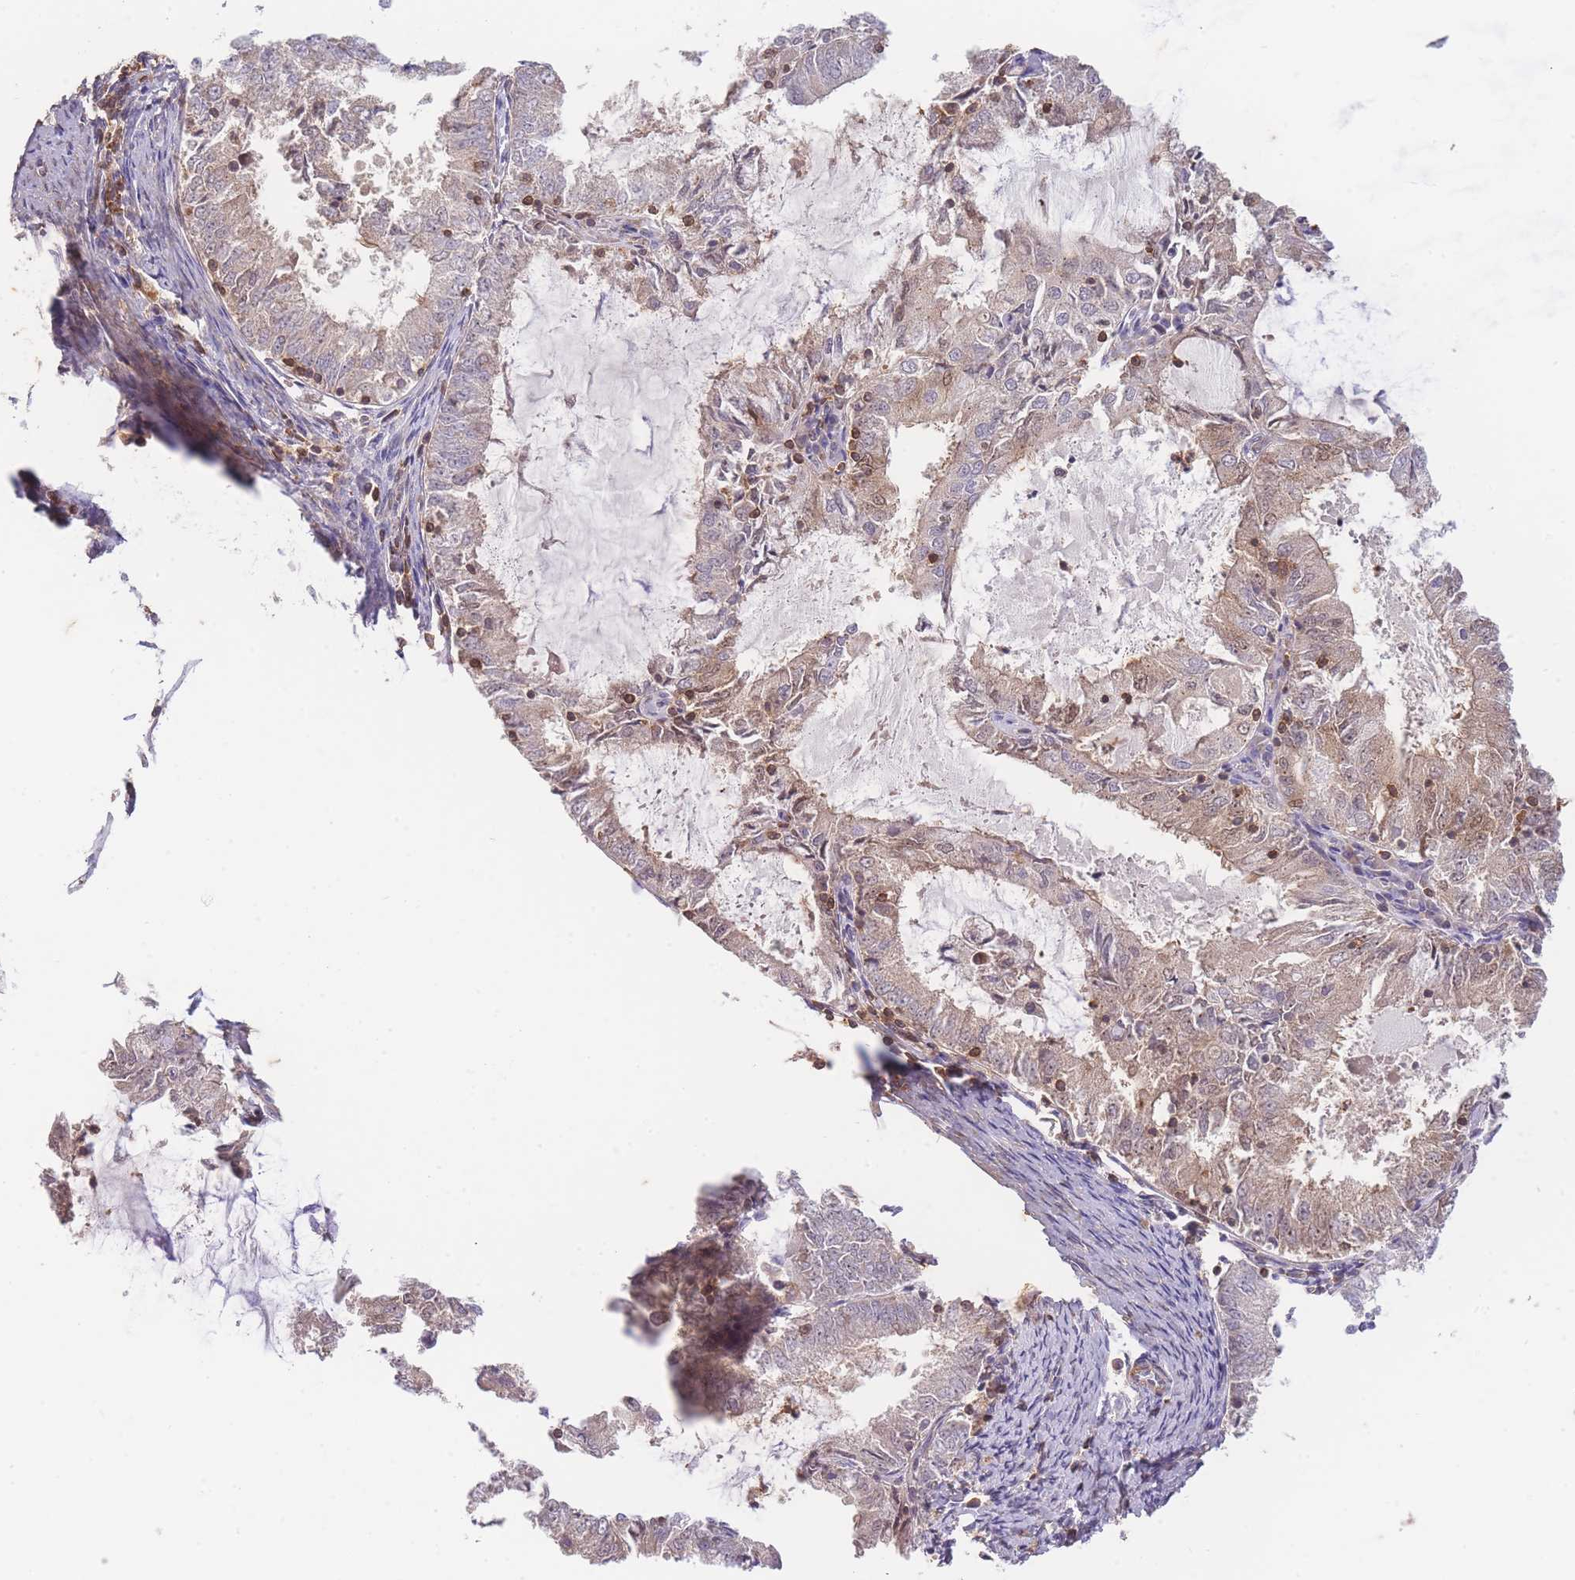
{"staining": {"intensity": "moderate", "quantity": "25%-75%", "location": "cytoplasmic/membranous,nuclear"}, "tissue": "endometrial cancer", "cell_type": "Tumor cells", "image_type": "cancer", "snomed": [{"axis": "morphology", "description": "Adenocarcinoma, NOS"}, {"axis": "topography", "description": "Endometrium"}], "caption": "DAB (3,3'-diaminobenzidine) immunohistochemical staining of human endometrial cancer demonstrates moderate cytoplasmic/membranous and nuclear protein staining in about 25%-75% of tumor cells. (Brightfield microscopy of DAB IHC at high magnification).", "gene": "ST8SIA4", "patient": {"sex": "female", "age": 57}}